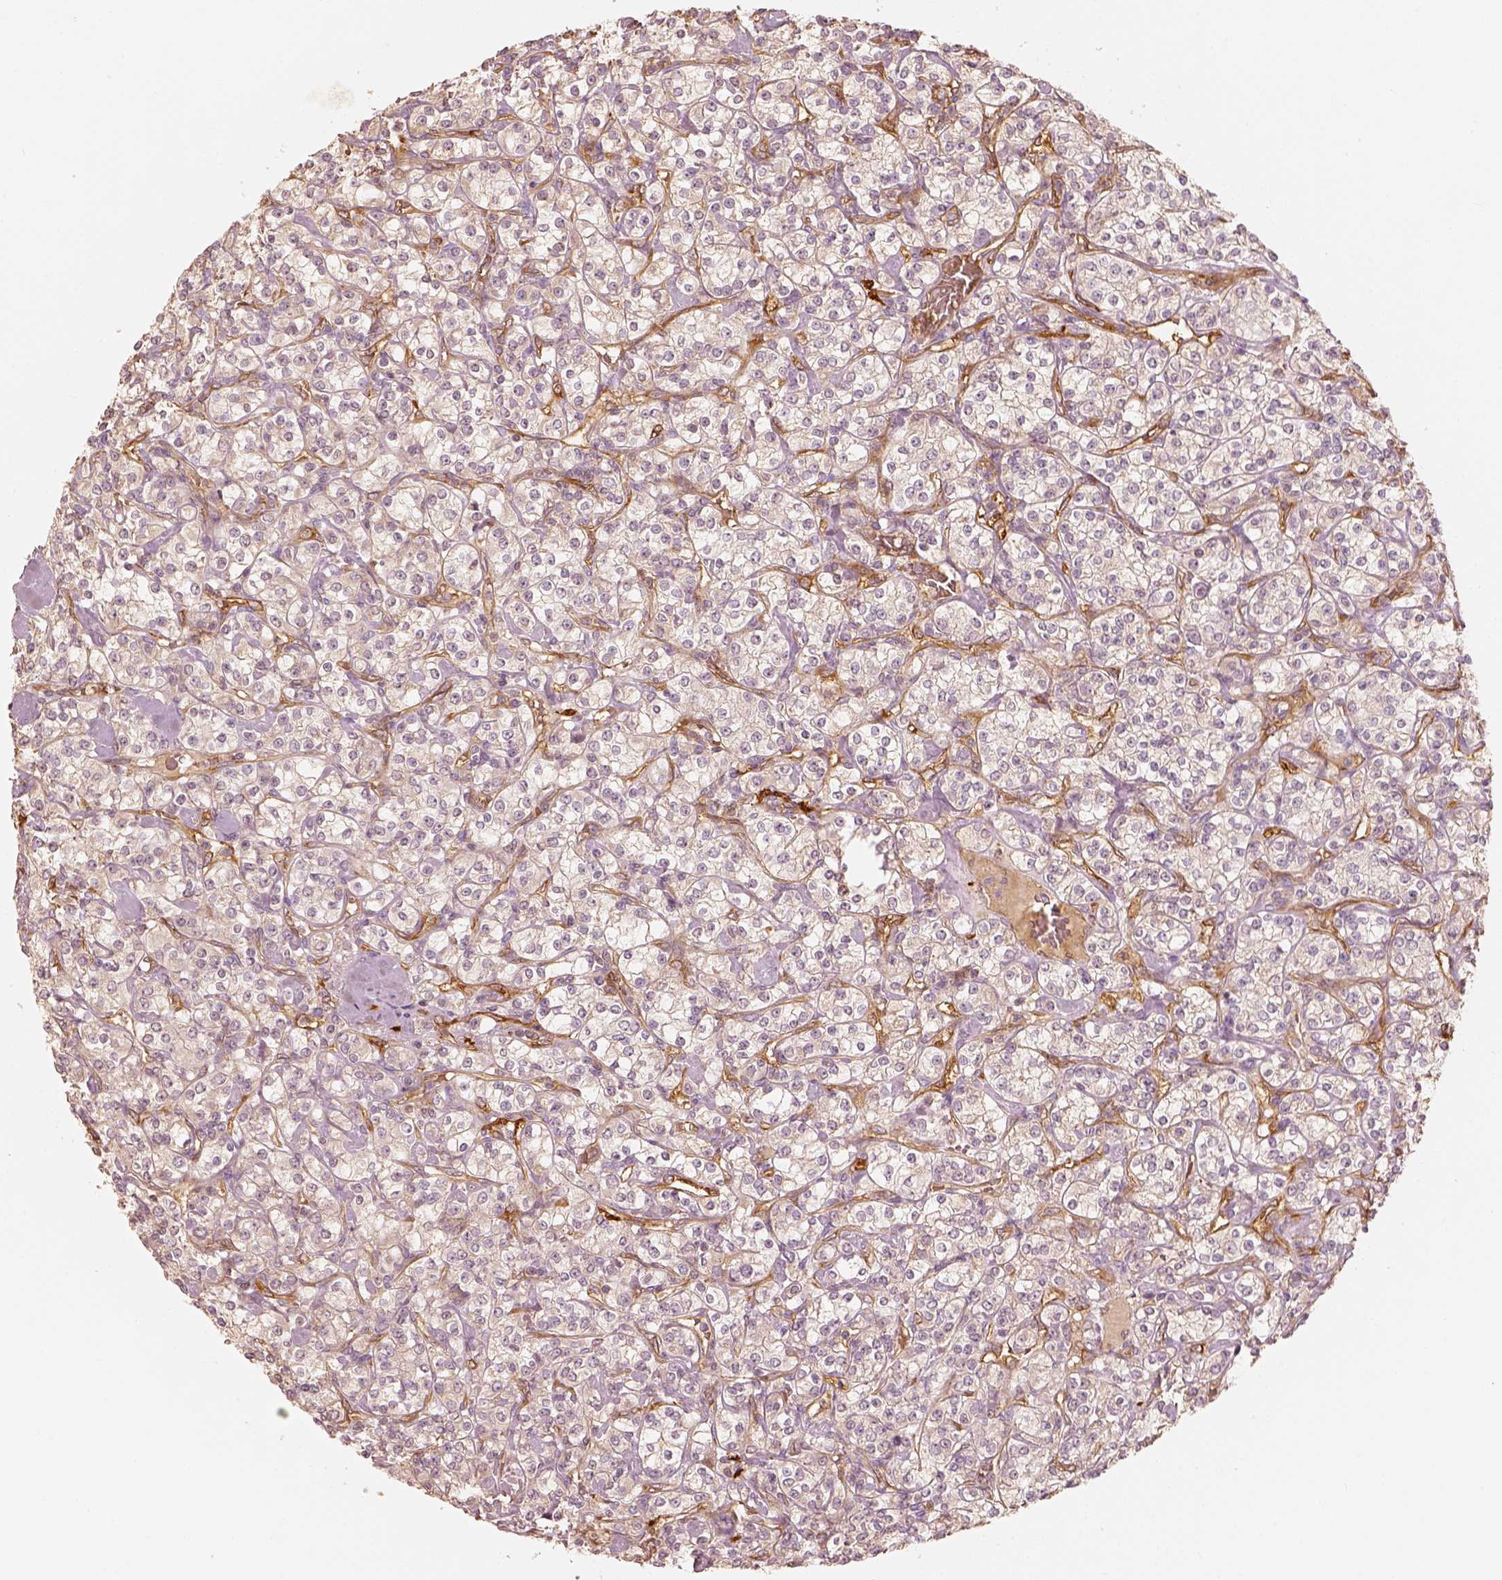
{"staining": {"intensity": "negative", "quantity": "none", "location": "none"}, "tissue": "renal cancer", "cell_type": "Tumor cells", "image_type": "cancer", "snomed": [{"axis": "morphology", "description": "Adenocarcinoma, NOS"}, {"axis": "topography", "description": "Kidney"}], "caption": "IHC photomicrograph of adenocarcinoma (renal) stained for a protein (brown), which exhibits no staining in tumor cells. Brightfield microscopy of immunohistochemistry (IHC) stained with DAB (brown) and hematoxylin (blue), captured at high magnification.", "gene": "FSCN1", "patient": {"sex": "male", "age": 77}}